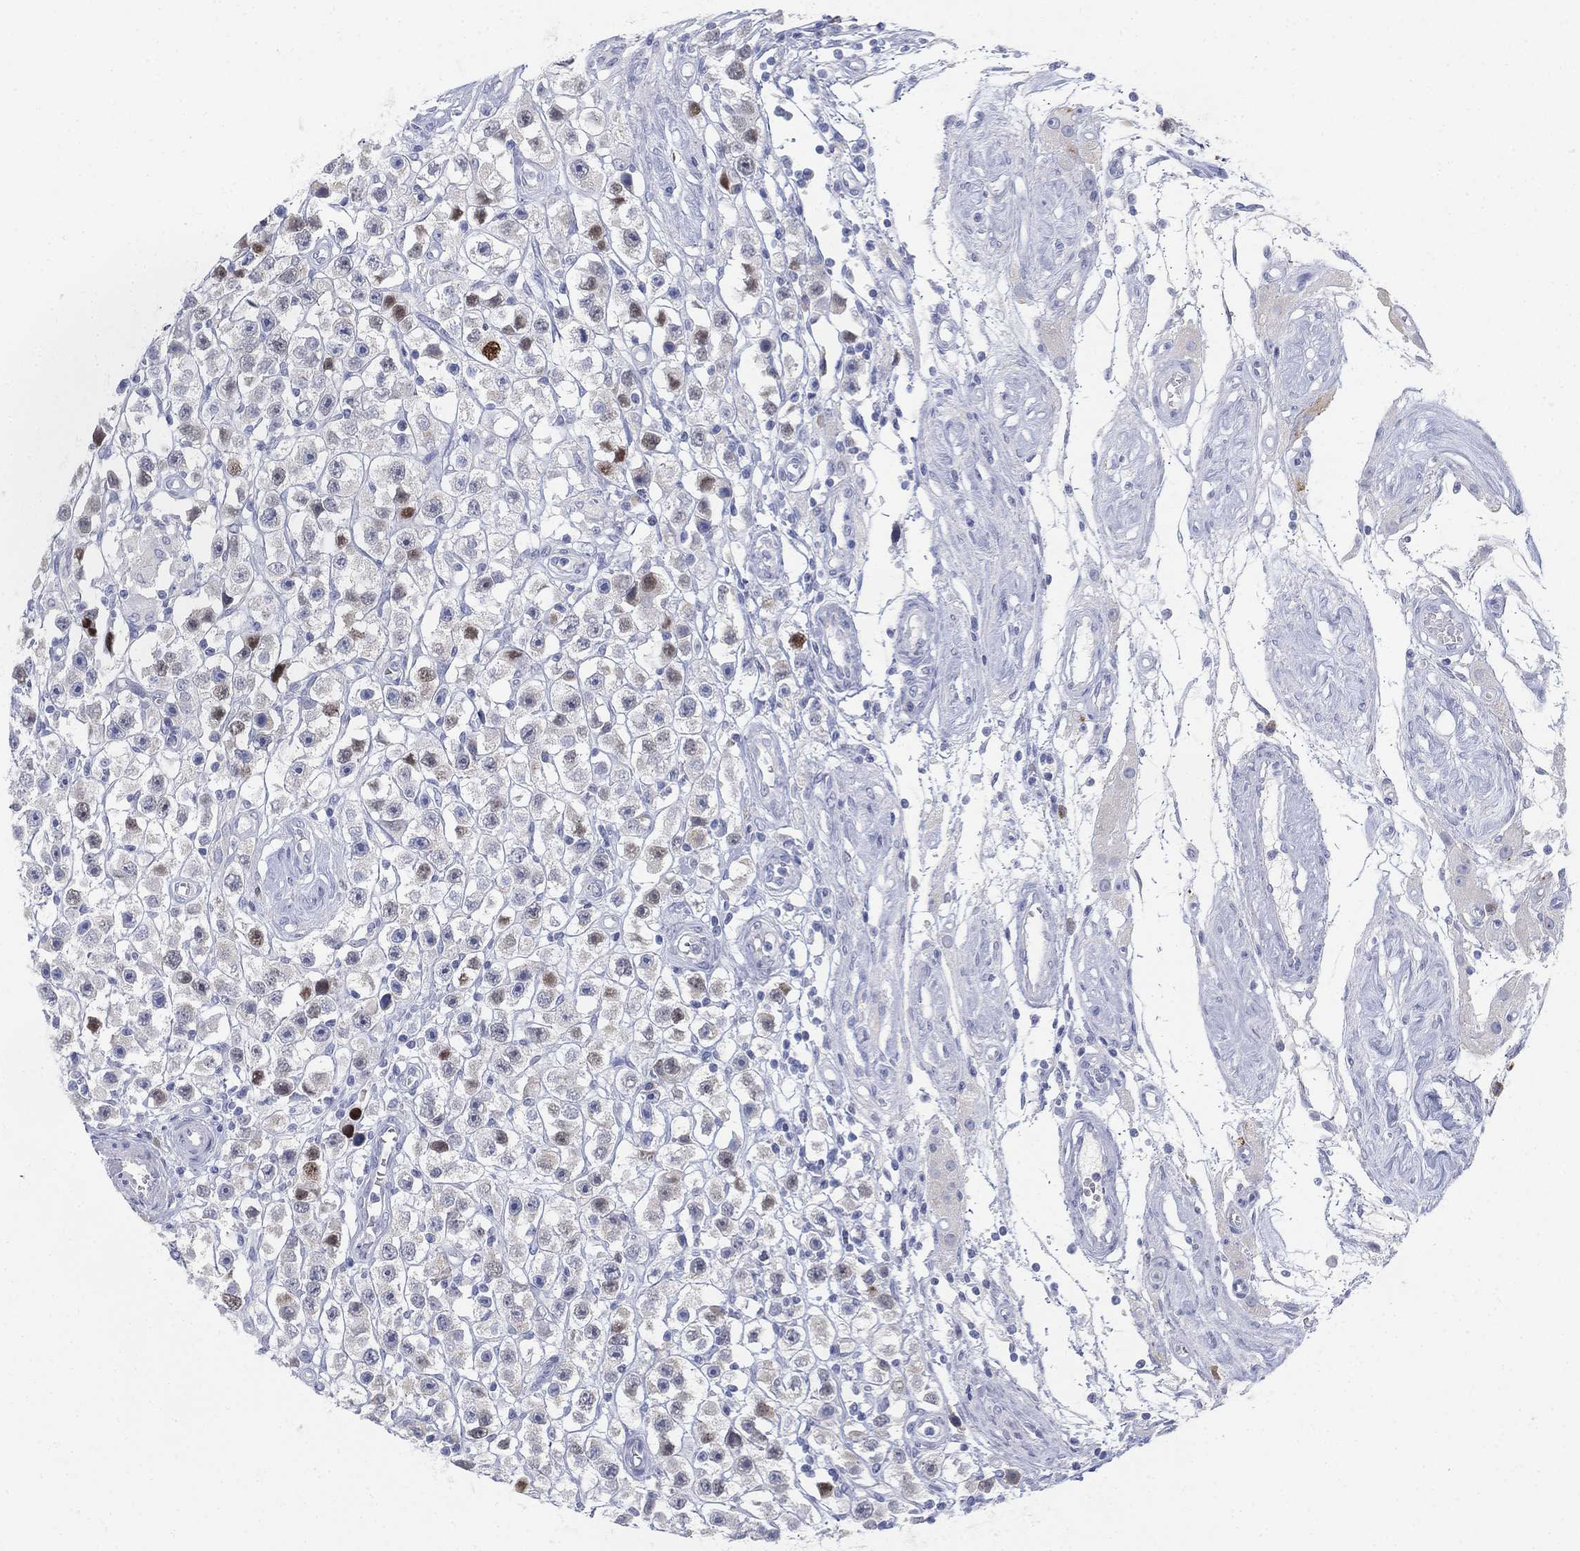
{"staining": {"intensity": "strong", "quantity": "<25%", "location": "nuclear"}, "tissue": "testis cancer", "cell_type": "Tumor cells", "image_type": "cancer", "snomed": [{"axis": "morphology", "description": "Seminoma, NOS"}, {"axis": "topography", "description": "Testis"}], "caption": "Immunohistochemistry histopathology image of human testis seminoma stained for a protein (brown), which reveals medium levels of strong nuclear staining in about <25% of tumor cells.", "gene": "GCNA", "patient": {"sex": "male", "age": 45}}